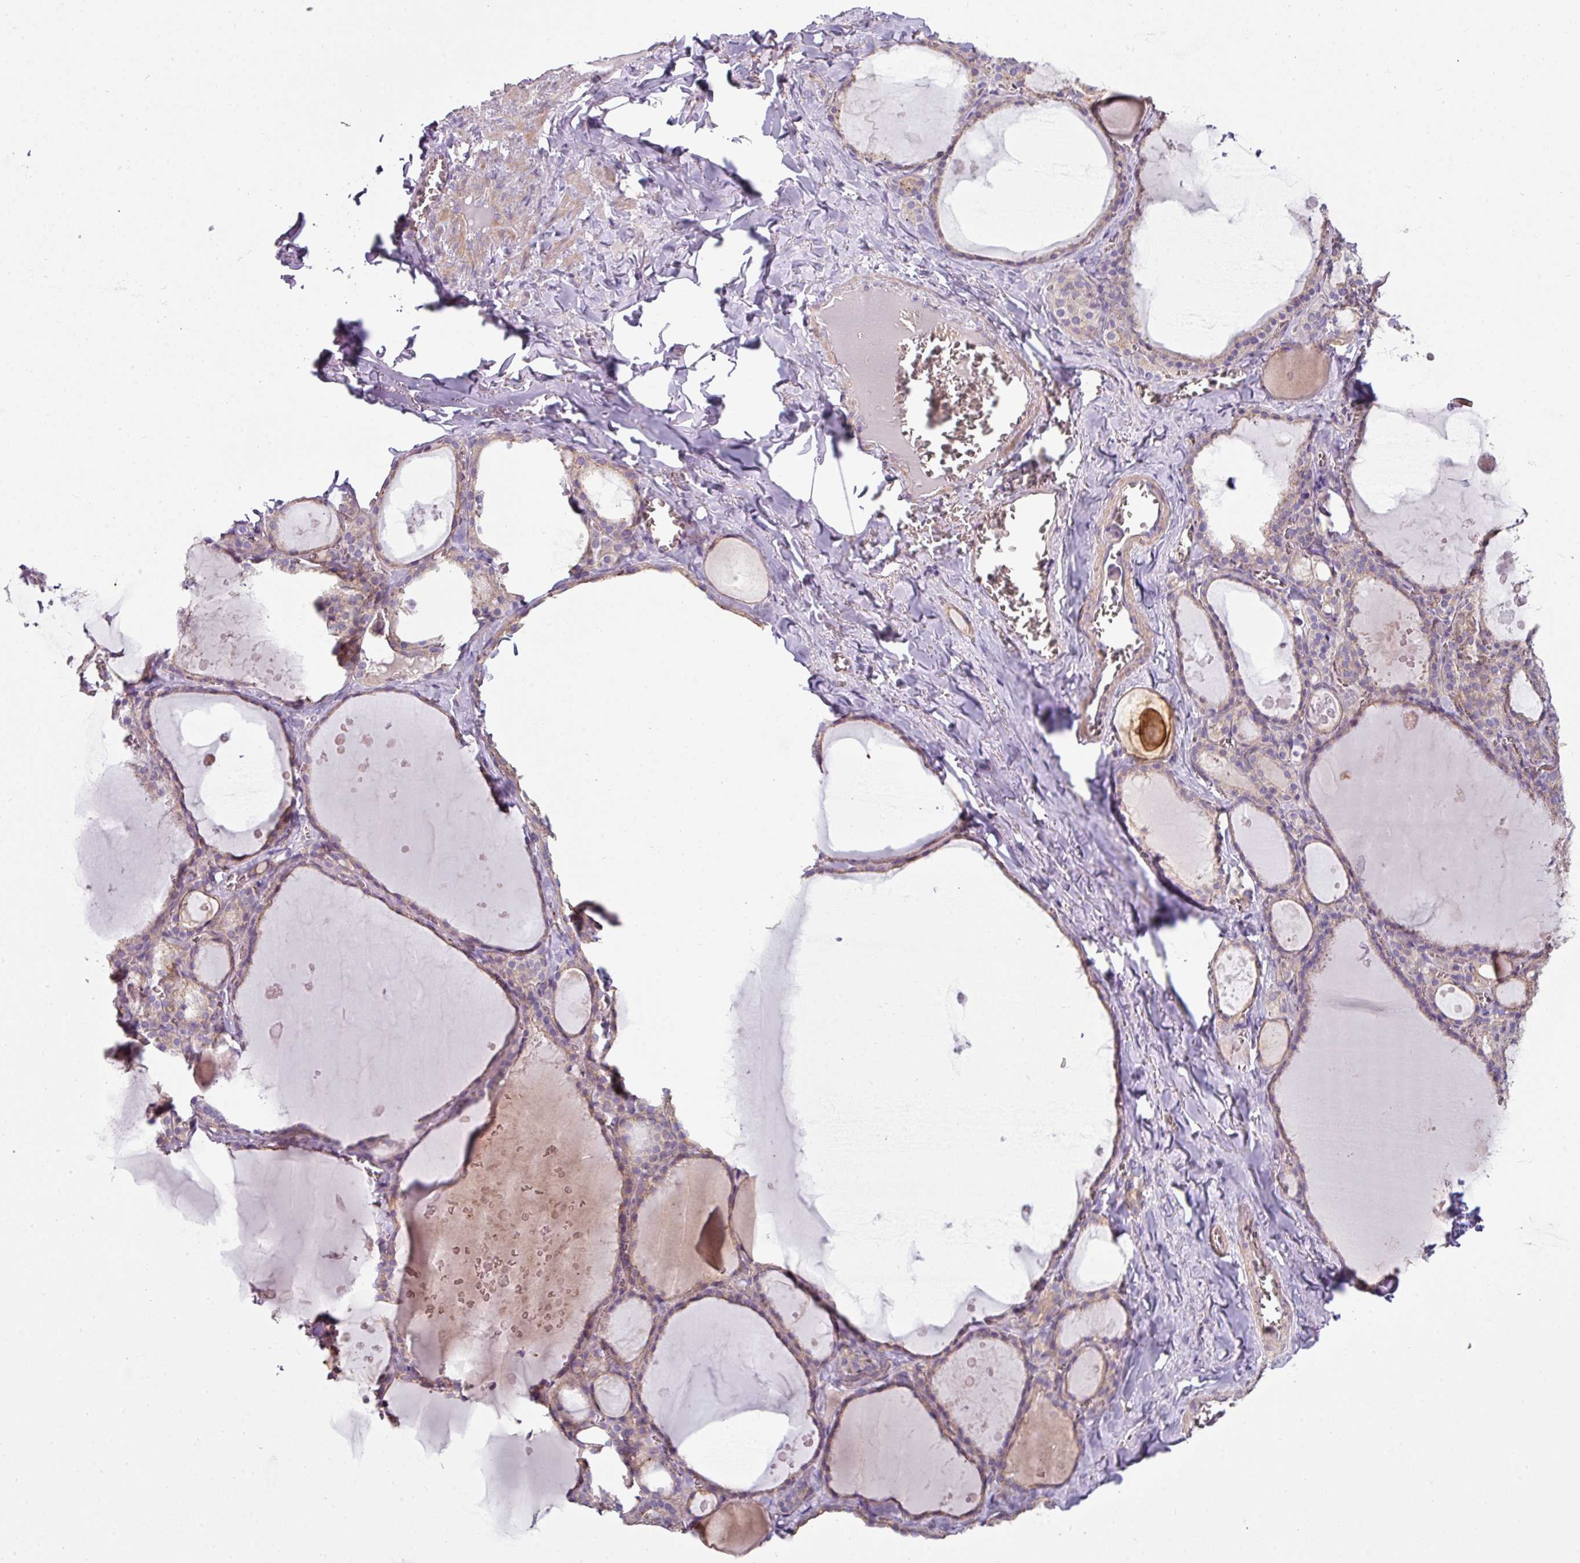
{"staining": {"intensity": "weak", "quantity": "25%-75%", "location": "cytoplasmic/membranous"}, "tissue": "thyroid gland", "cell_type": "Glandular cells", "image_type": "normal", "snomed": [{"axis": "morphology", "description": "Normal tissue, NOS"}, {"axis": "topography", "description": "Thyroid gland"}], "caption": "Brown immunohistochemical staining in unremarkable thyroid gland displays weak cytoplasmic/membranous staining in about 25%-75% of glandular cells. The protein is stained brown, and the nuclei are stained in blue (DAB IHC with brightfield microscopy, high magnification).", "gene": "LRRC9", "patient": {"sex": "male", "age": 56}}